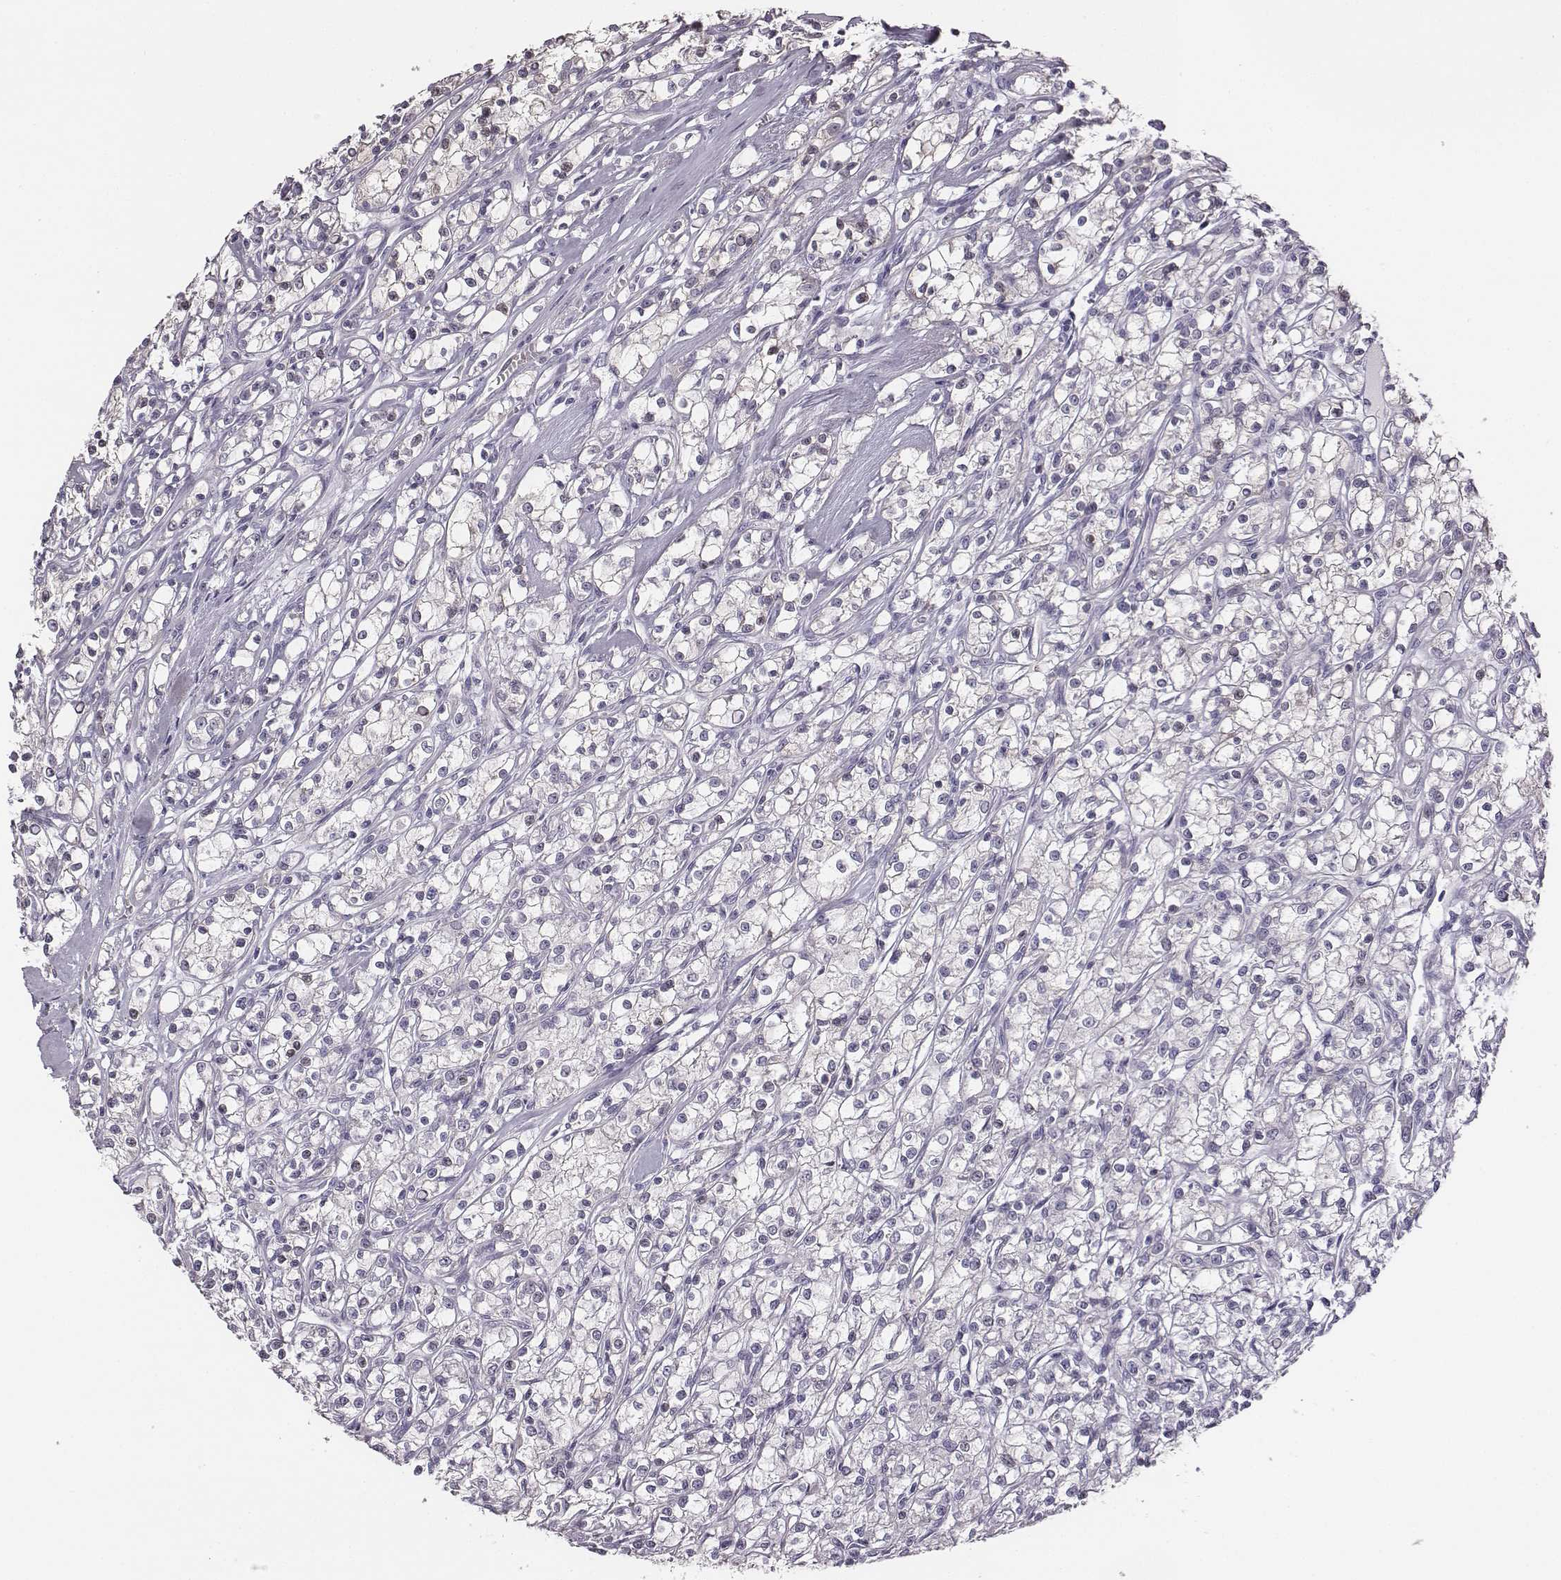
{"staining": {"intensity": "negative", "quantity": "none", "location": "none"}, "tissue": "renal cancer", "cell_type": "Tumor cells", "image_type": "cancer", "snomed": [{"axis": "morphology", "description": "Adenocarcinoma, NOS"}, {"axis": "topography", "description": "Kidney"}], "caption": "Immunohistochemistry (IHC) photomicrograph of renal cancer (adenocarcinoma) stained for a protein (brown), which demonstrates no positivity in tumor cells. The staining is performed using DAB (3,3'-diaminobenzidine) brown chromogen with nuclei counter-stained in using hematoxylin.", "gene": "GUCA1A", "patient": {"sex": "female", "age": 59}}